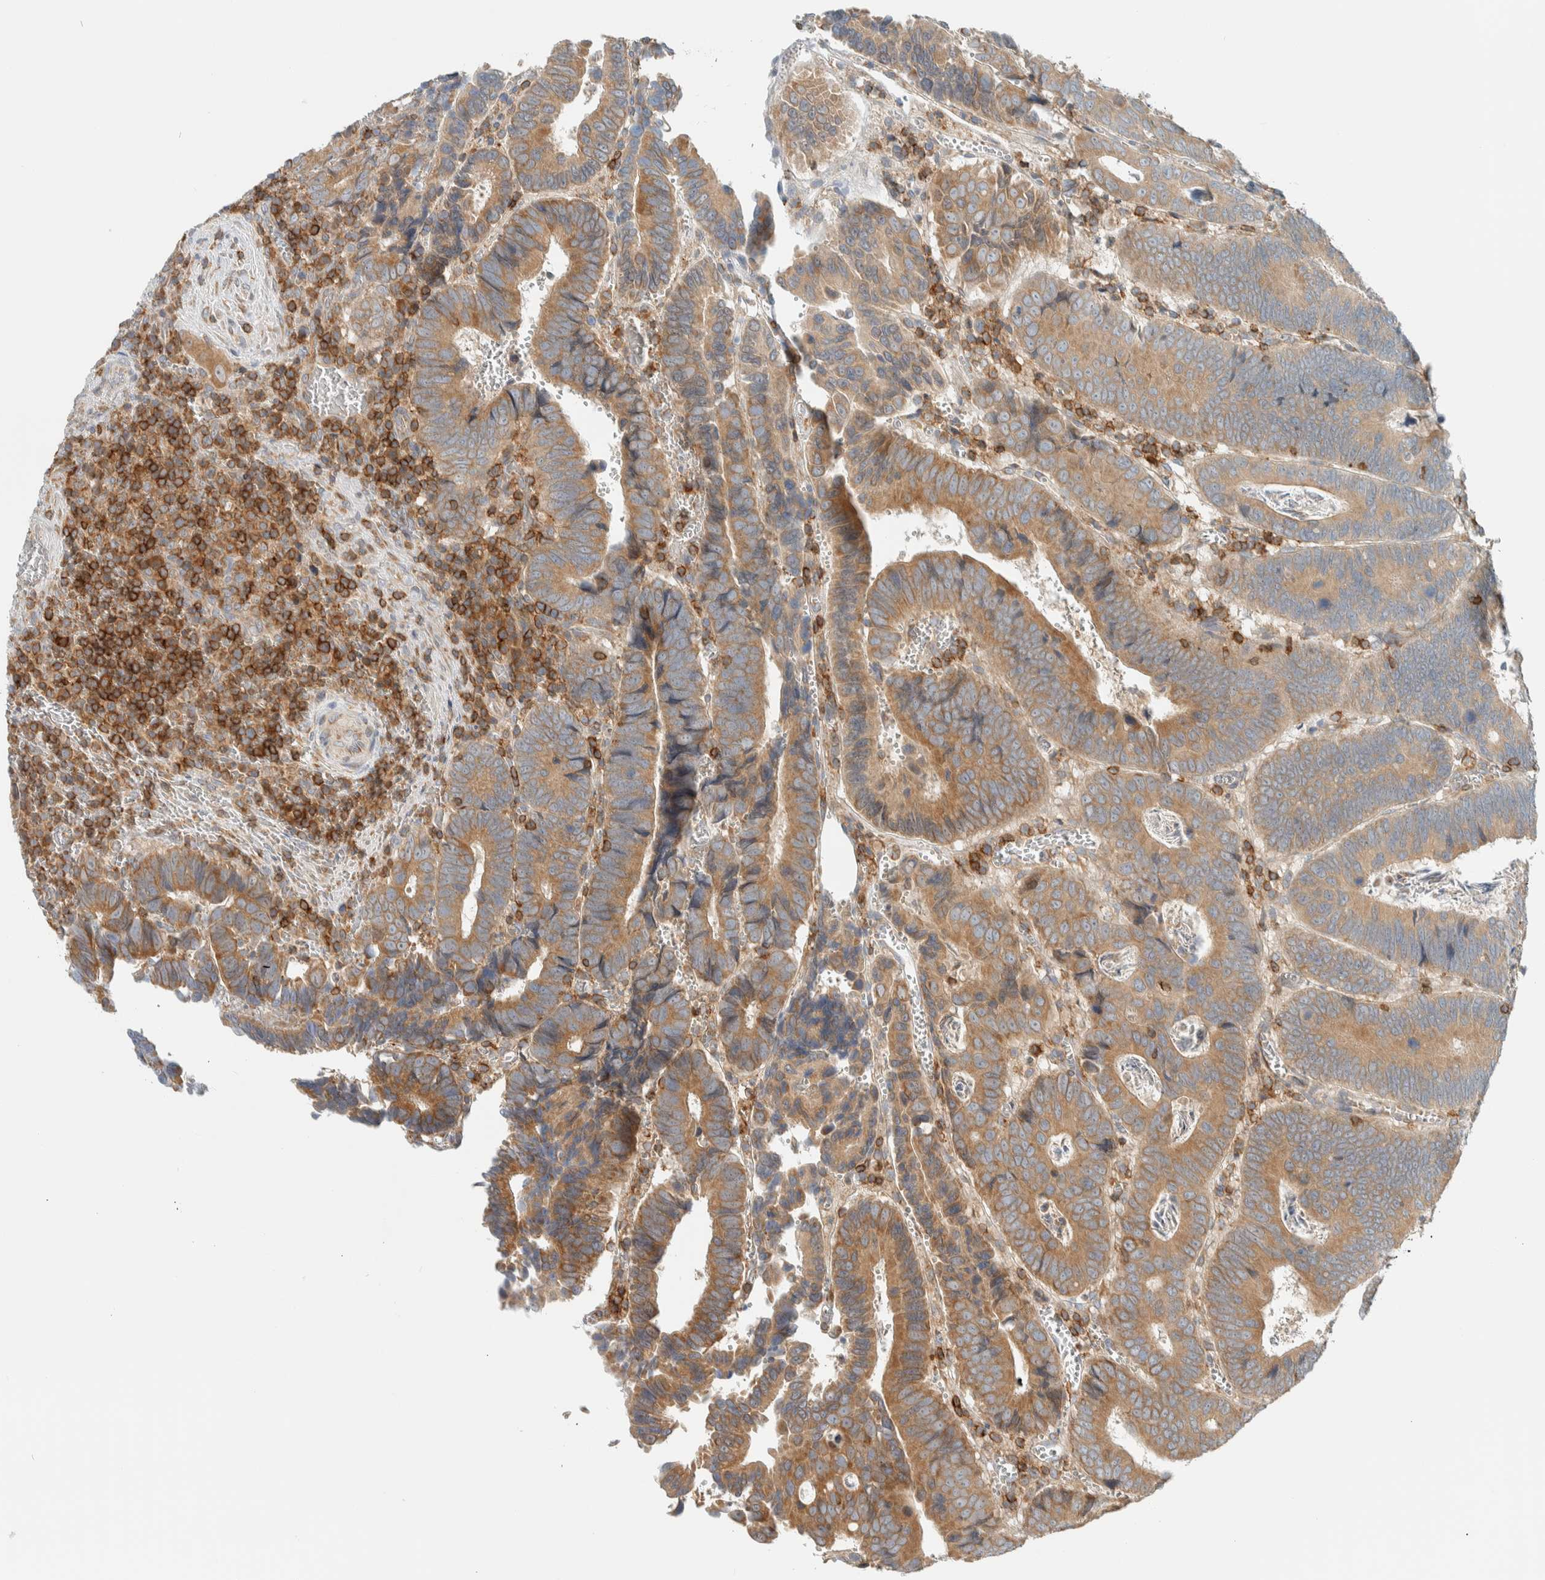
{"staining": {"intensity": "moderate", "quantity": ">75%", "location": "cytoplasmic/membranous"}, "tissue": "colorectal cancer", "cell_type": "Tumor cells", "image_type": "cancer", "snomed": [{"axis": "morphology", "description": "Inflammation, NOS"}, {"axis": "morphology", "description": "Adenocarcinoma, NOS"}, {"axis": "topography", "description": "Colon"}], "caption": "High-power microscopy captured an immunohistochemistry histopathology image of adenocarcinoma (colorectal), revealing moderate cytoplasmic/membranous expression in about >75% of tumor cells.", "gene": "CCDC57", "patient": {"sex": "male", "age": 72}}